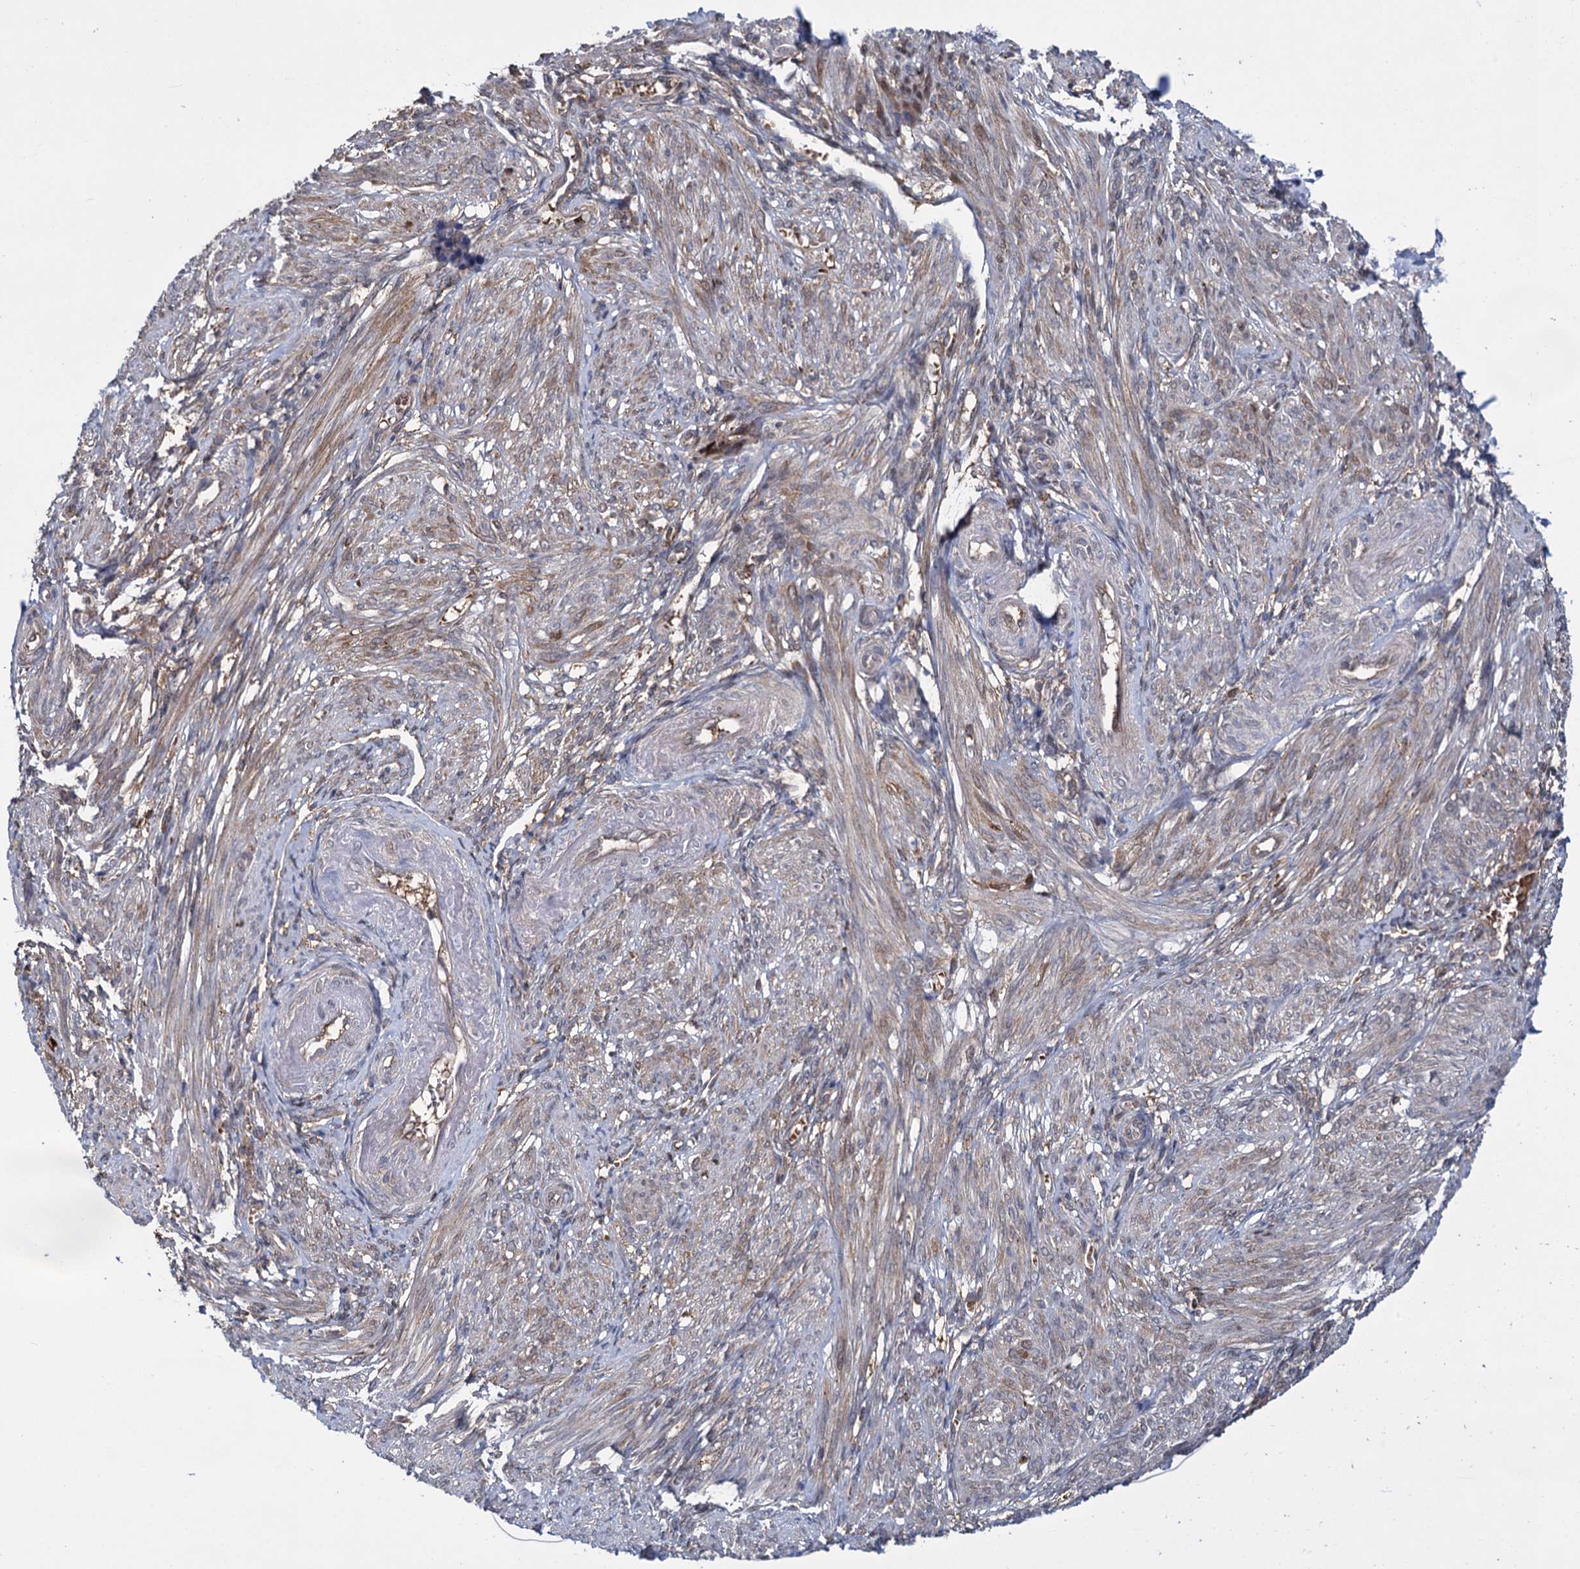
{"staining": {"intensity": "weak", "quantity": "<25%", "location": "cytoplasmic/membranous"}, "tissue": "smooth muscle", "cell_type": "Smooth muscle cells", "image_type": "normal", "snomed": [{"axis": "morphology", "description": "Normal tissue, NOS"}, {"axis": "topography", "description": "Smooth muscle"}], "caption": "An image of human smooth muscle is negative for staining in smooth muscle cells.", "gene": "GLO1", "patient": {"sex": "female", "age": 39}}